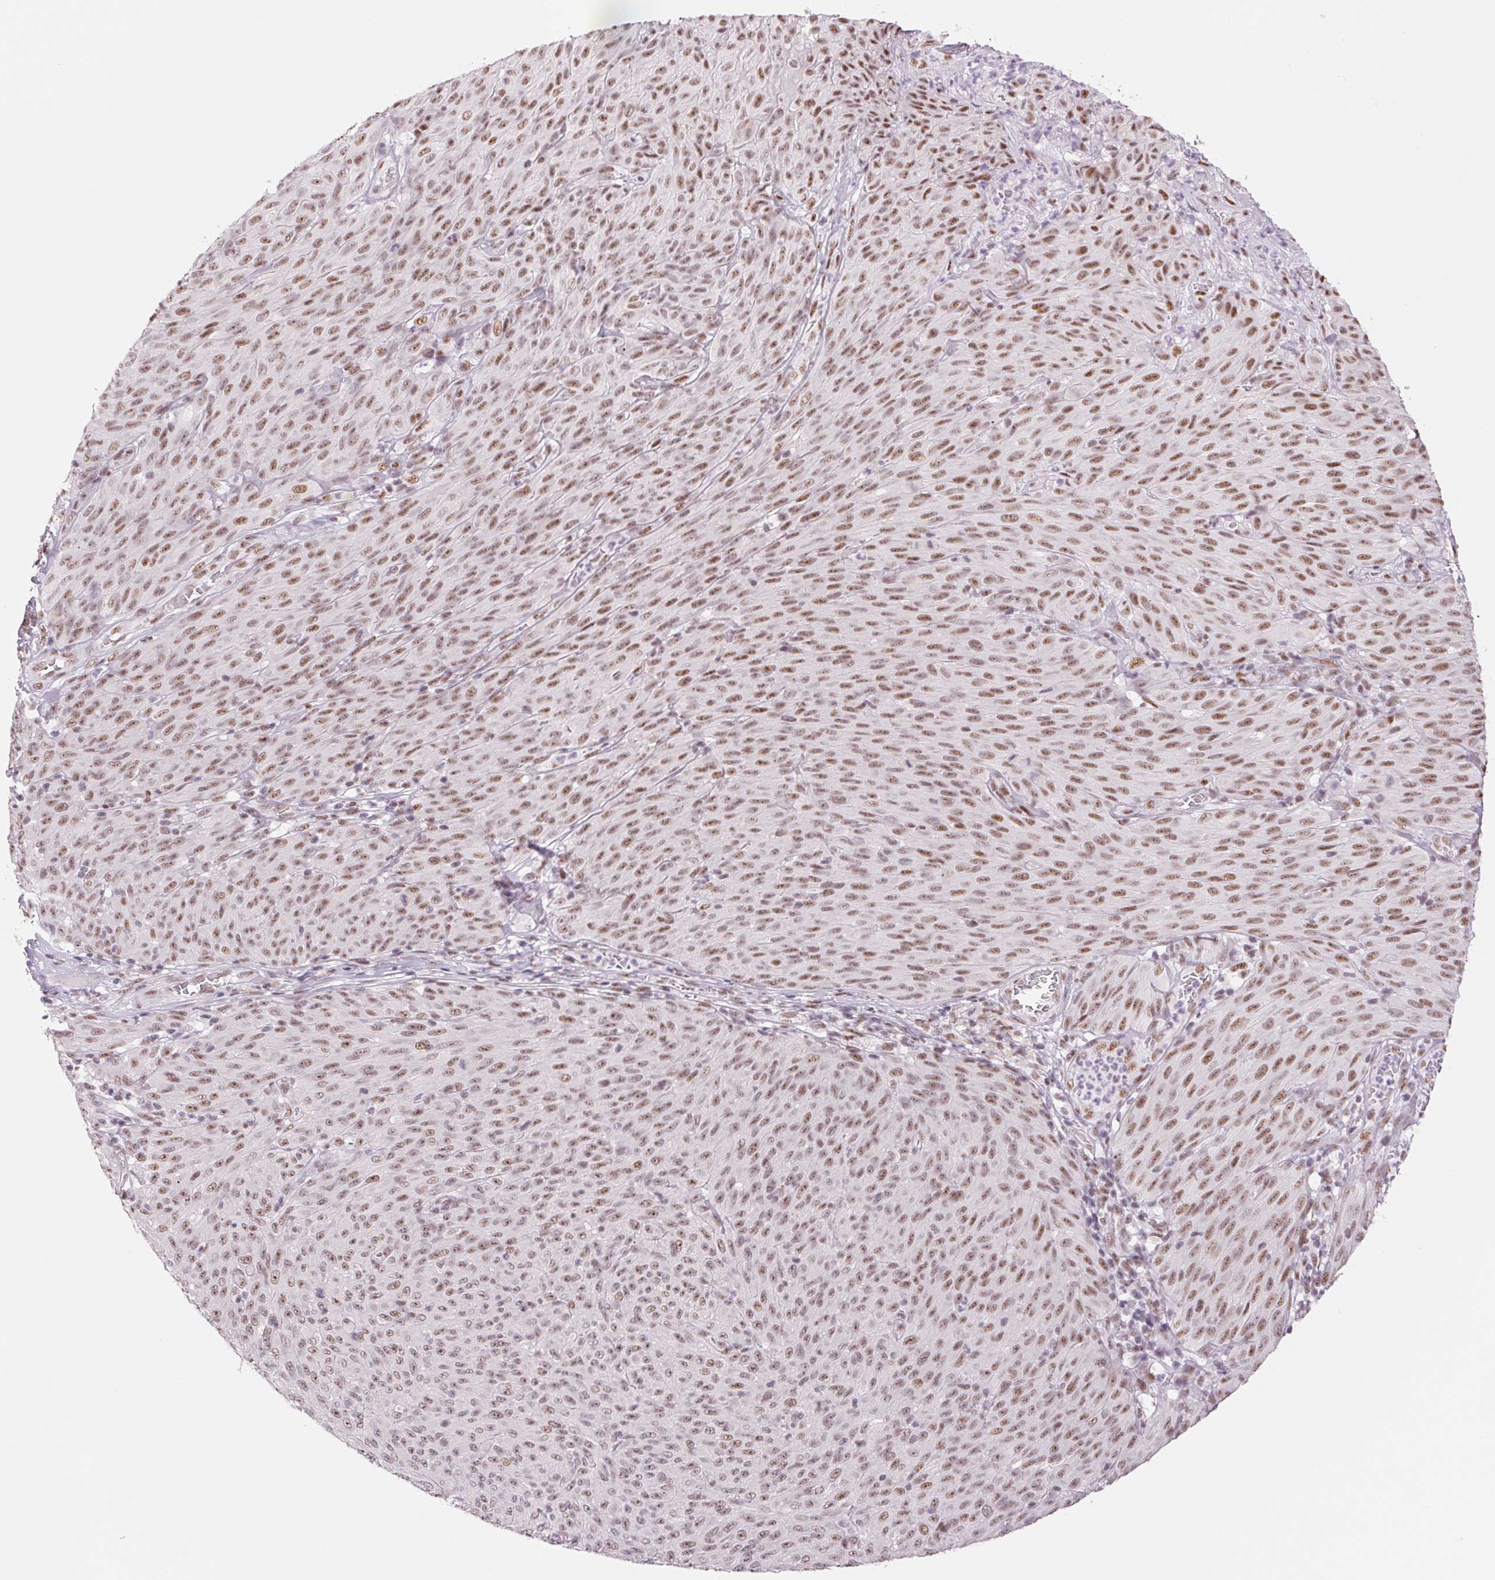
{"staining": {"intensity": "moderate", "quantity": ">75%", "location": "nuclear"}, "tissue": "melanoma", "cell_type": "Tumor cells", "image_type": "cancer", "snomed": [{"axis": "morphology", "description": "Malignant melanoma, NOS"}, {"axis": "topography", "description": "Skin"}], "caption": "Tumor cells show medium levels of moderate nuclear expression in approximately >75% of cells in human melanoma.", "gene": "ZC3H14", "patient": {"sex": "male", "age": 85}}